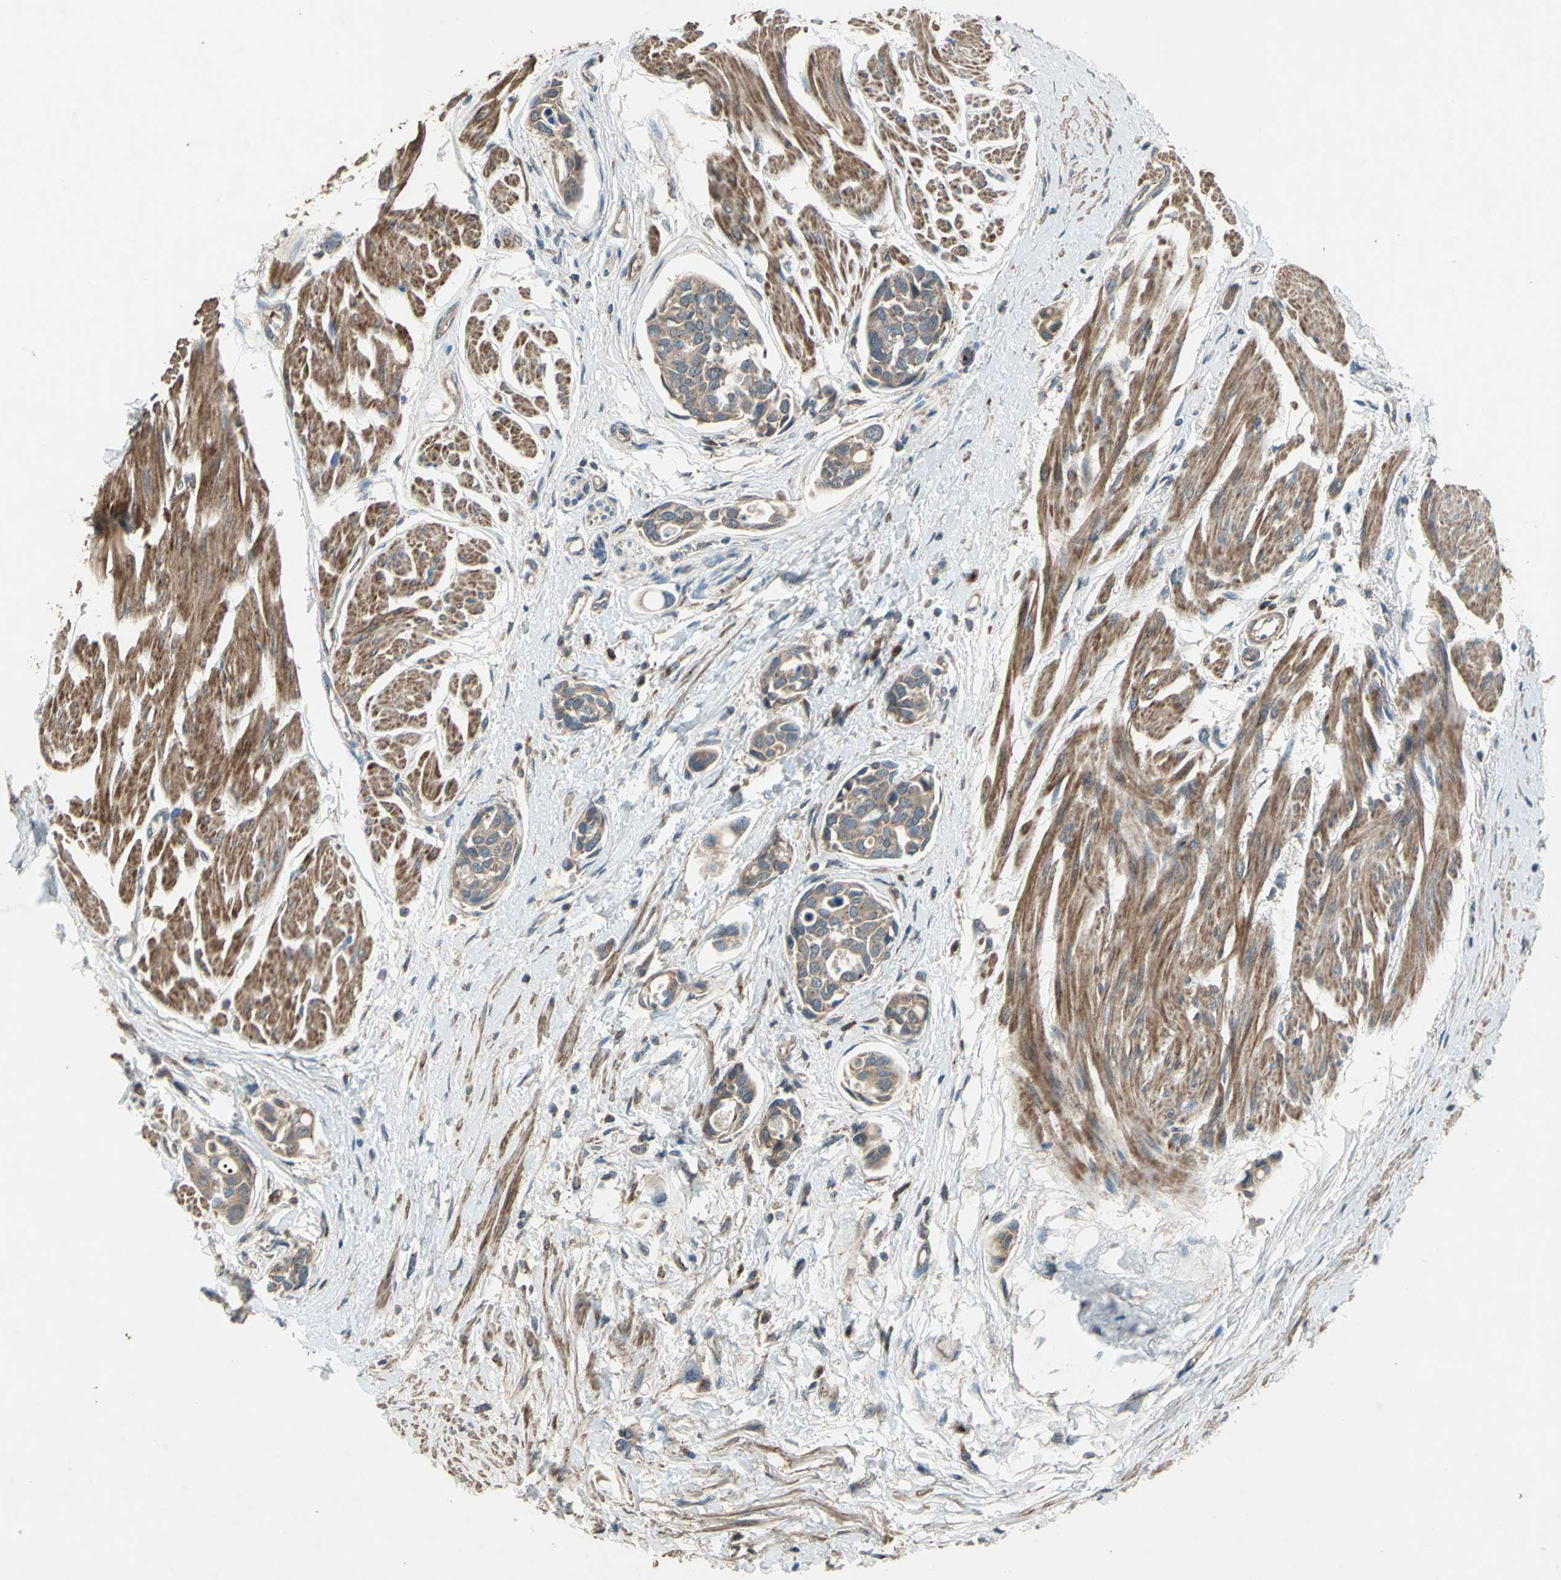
{"staining": {"intensity": "moderate", "quantity": ">75%", "location": "cytoplasmic/membranous"}, "tissue": "urothelial cancer", "cell_type": "Tumor cells", "image_type": "cancer", "snomed": [{"axis": "morphology", "description": "Urothelial carcinoma, High grade"}, {"axis": "topography", "description": "Urinary bladder"}], "caption": "High-magnification brightfield microscopy of urothelial cancer stained with DAB (brown) and counterstained with hematoxylin (blue). tumor cells exhibit moderate cytoplasmic/membranous staining is identified in approximately>75% of cells. Immunohistochemistry stains the protein in brown and the nuclei are stained blue.", "gene": "POLRMT", "patient": {"sex": "male", "age": 78}}